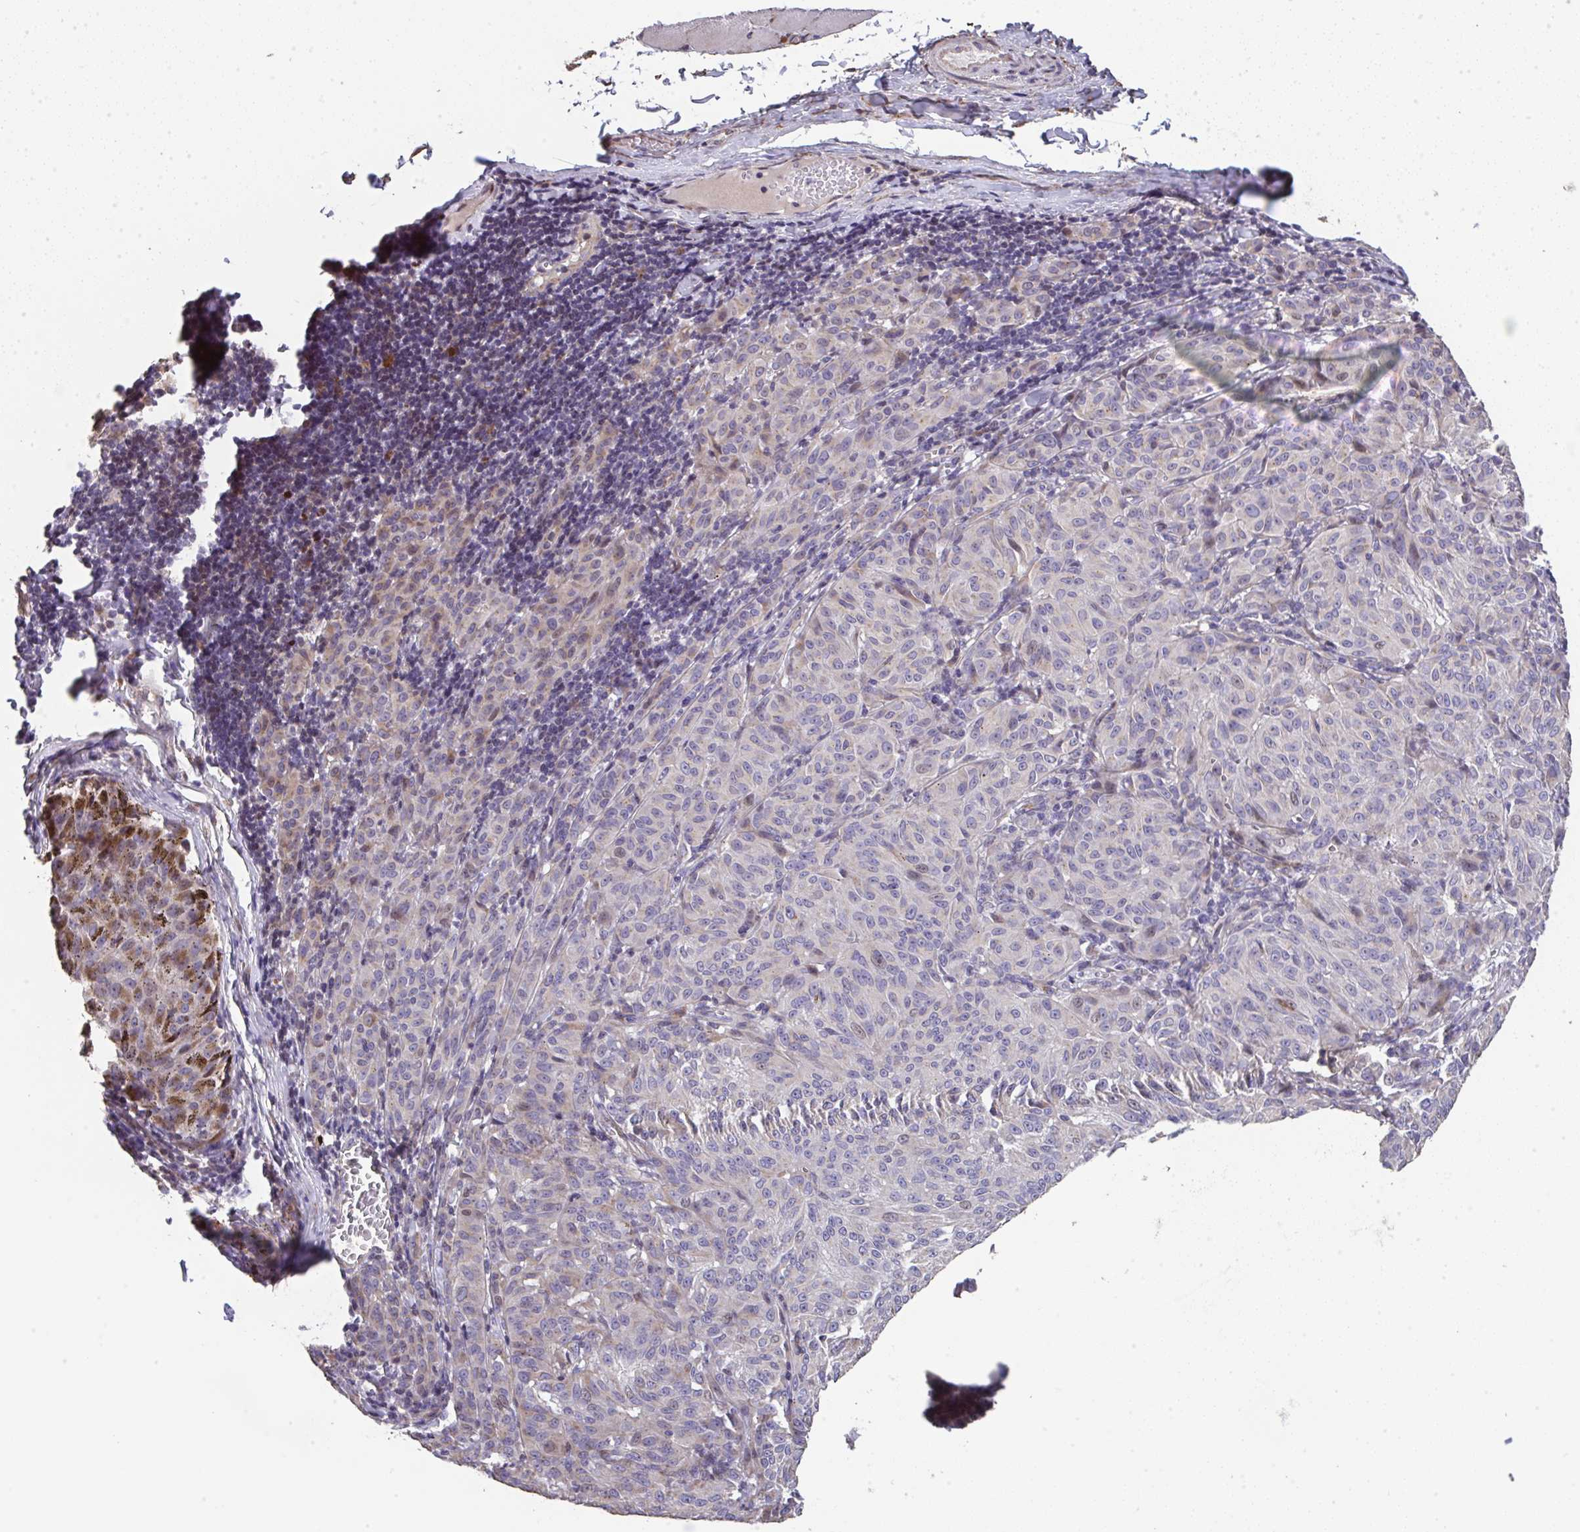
{"staining": {"intensity": "weak", "quantity": "<25%", "location": "cytoplasmic/membranous"}, "tissue": "melanoma", "cell_type": "Tumor cells", "image_type": "cancer", "snomed": [{"axis": "morphology", "description": "Malignant melanoma, NOS"}, {"axis": "topography", "description": "Skin"}], "caption": "This is an immunohistochemistry histopathology image of human melanoma. There is no positivity in tumor cells.", "gene": "RUNDC3B", "patient": {"sex": "female", "age": 72}}